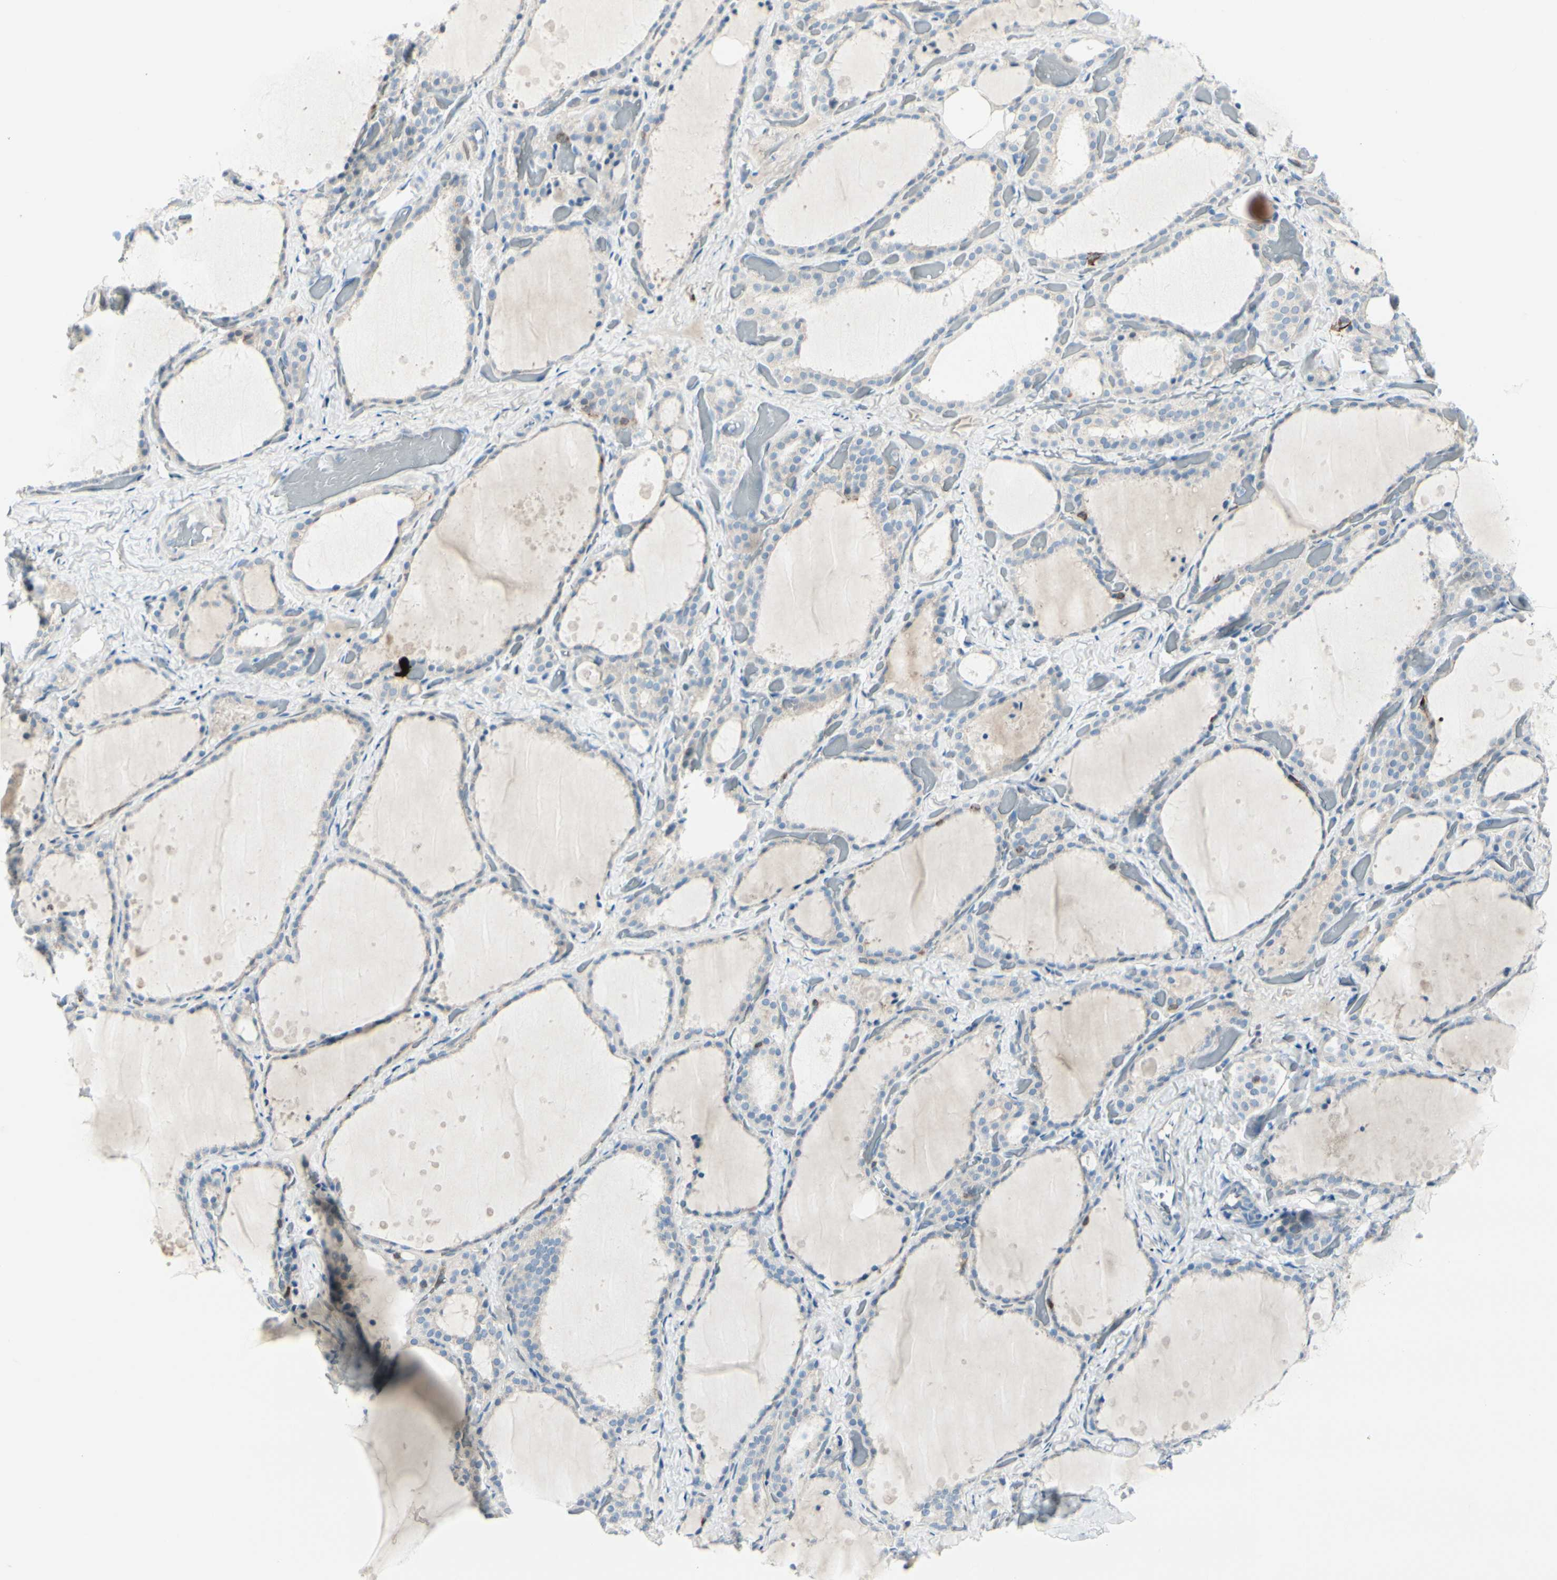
{"staining": {"intensity": "negative", "quantity": "none", "location": "none"}, "tissue": "thyroid gland", "cell_type": "Glandular cells", "image_type": "normal", "snomed": [{"axis": "morphology", "description": "Normal tissue, NOS"}, {"axis": "topography", "description": "Thyroid gland"}], "caption": "Protein analysis of normal thyroid gland demonstrates no significant staining in glandular cells. The staining was performed using DAB (3,3'-diaminobenzidine) to visualize the protein expression in brown, while the nuclei were stained in blue with hematoxylin (Magnification: 20x).", "gene": "TRAF1", "patient": {"sex": "female", "age": 44}}